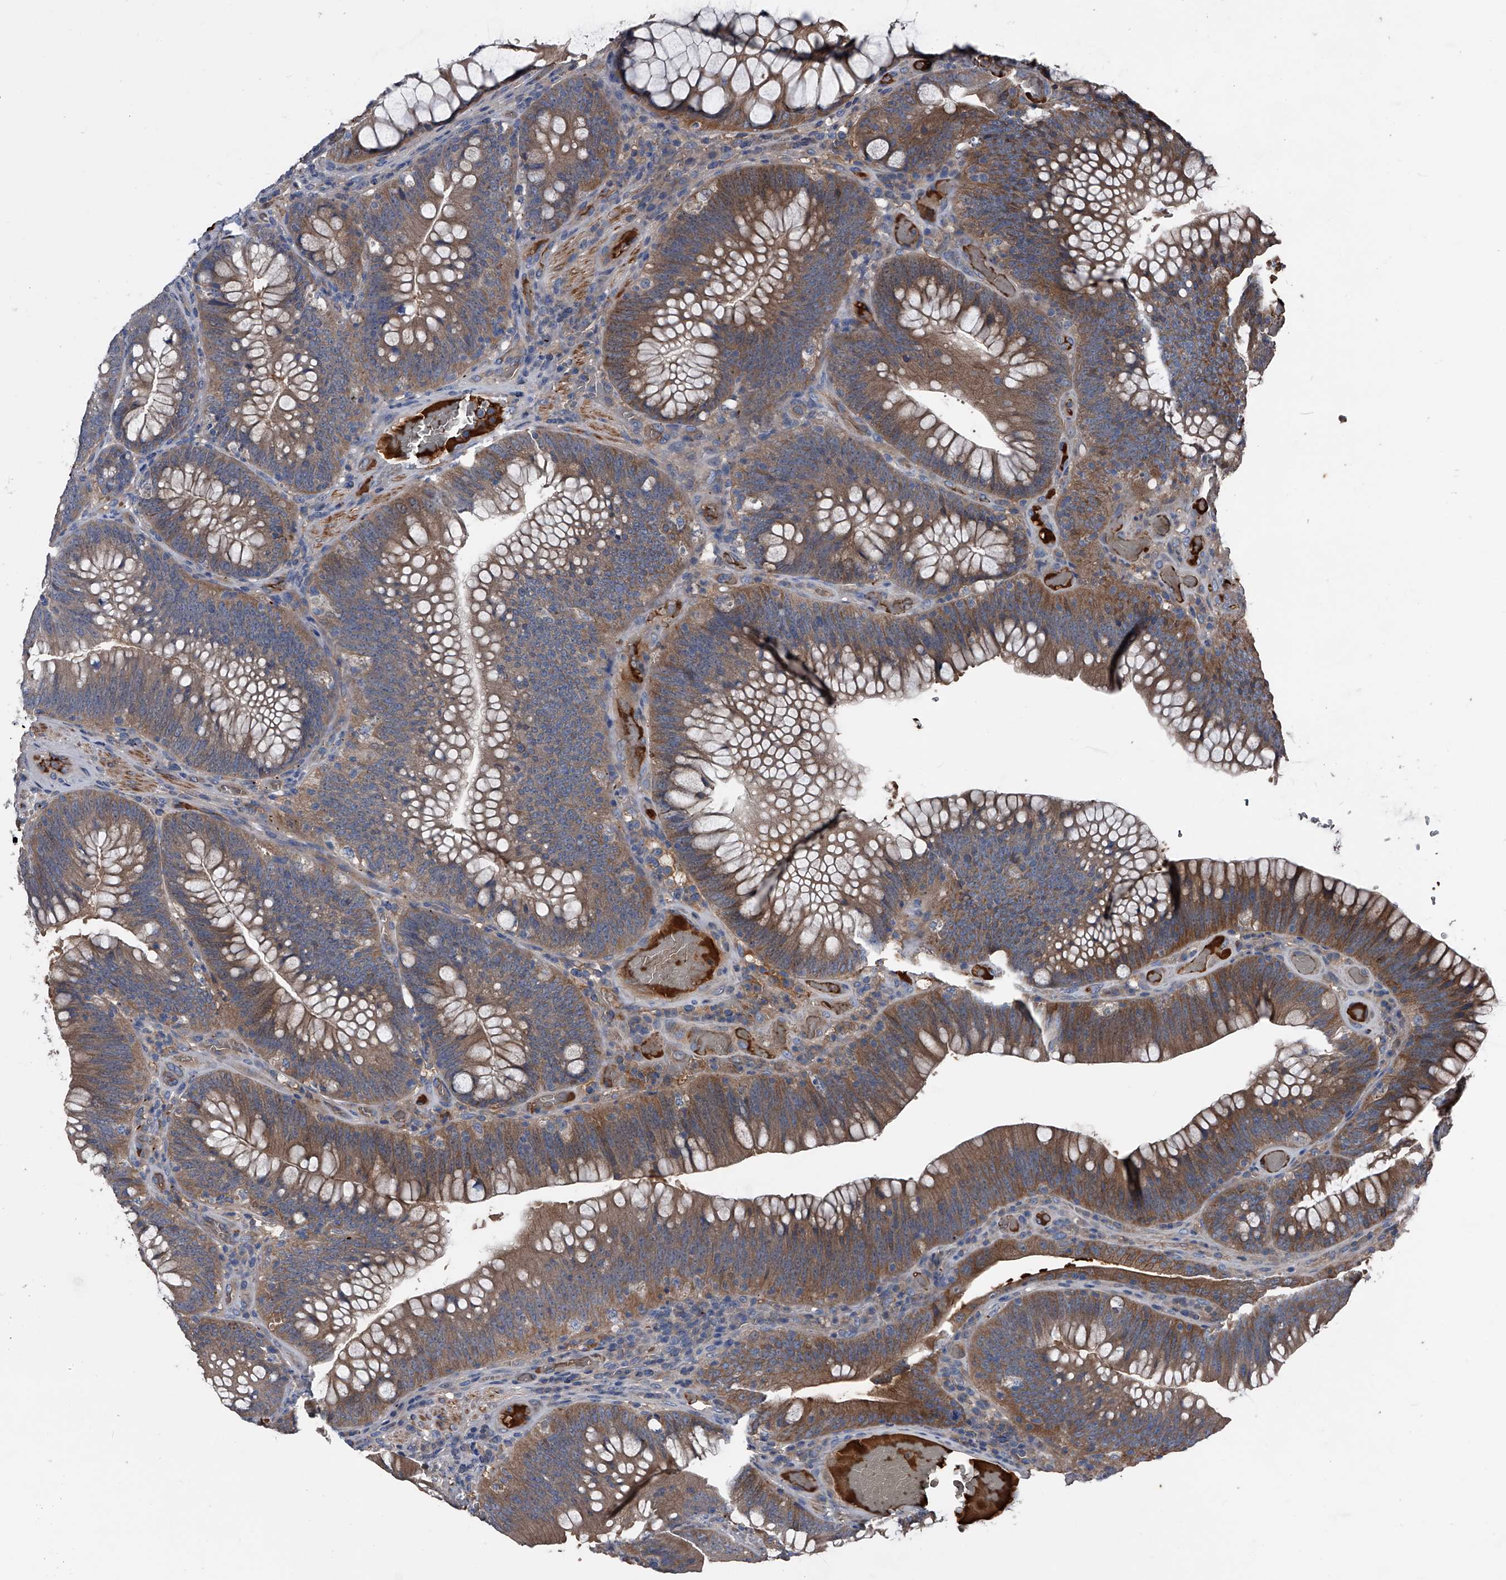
{"staining": {"intensity": "moderate", "quantity": ">75%", "location": "cytoplasmic/membranous"}, "tissue": "colorectal cancer", "cell_type": "Tumor cells", "image_type": "cancer", "snomed": [{"axis": "morphology", "description": "Normal tissue, NOS"}, {"axis": "topography", "description": "Colon"}], "caption": "Colorectal cancer was stained to show a protein in brown. There is medium levels of moderate cytoplasmic/membranous expression in about >75% of tumor cells. The staining was performed using DAB (3,3'-diaminobenzidine) to visualize the protein expression in brown, while the nuclei were stained in blue with hematoxylin (Magnification: 20x).", "gene": "KIF13A", "patient": {"sex": "female", "age": 82}}